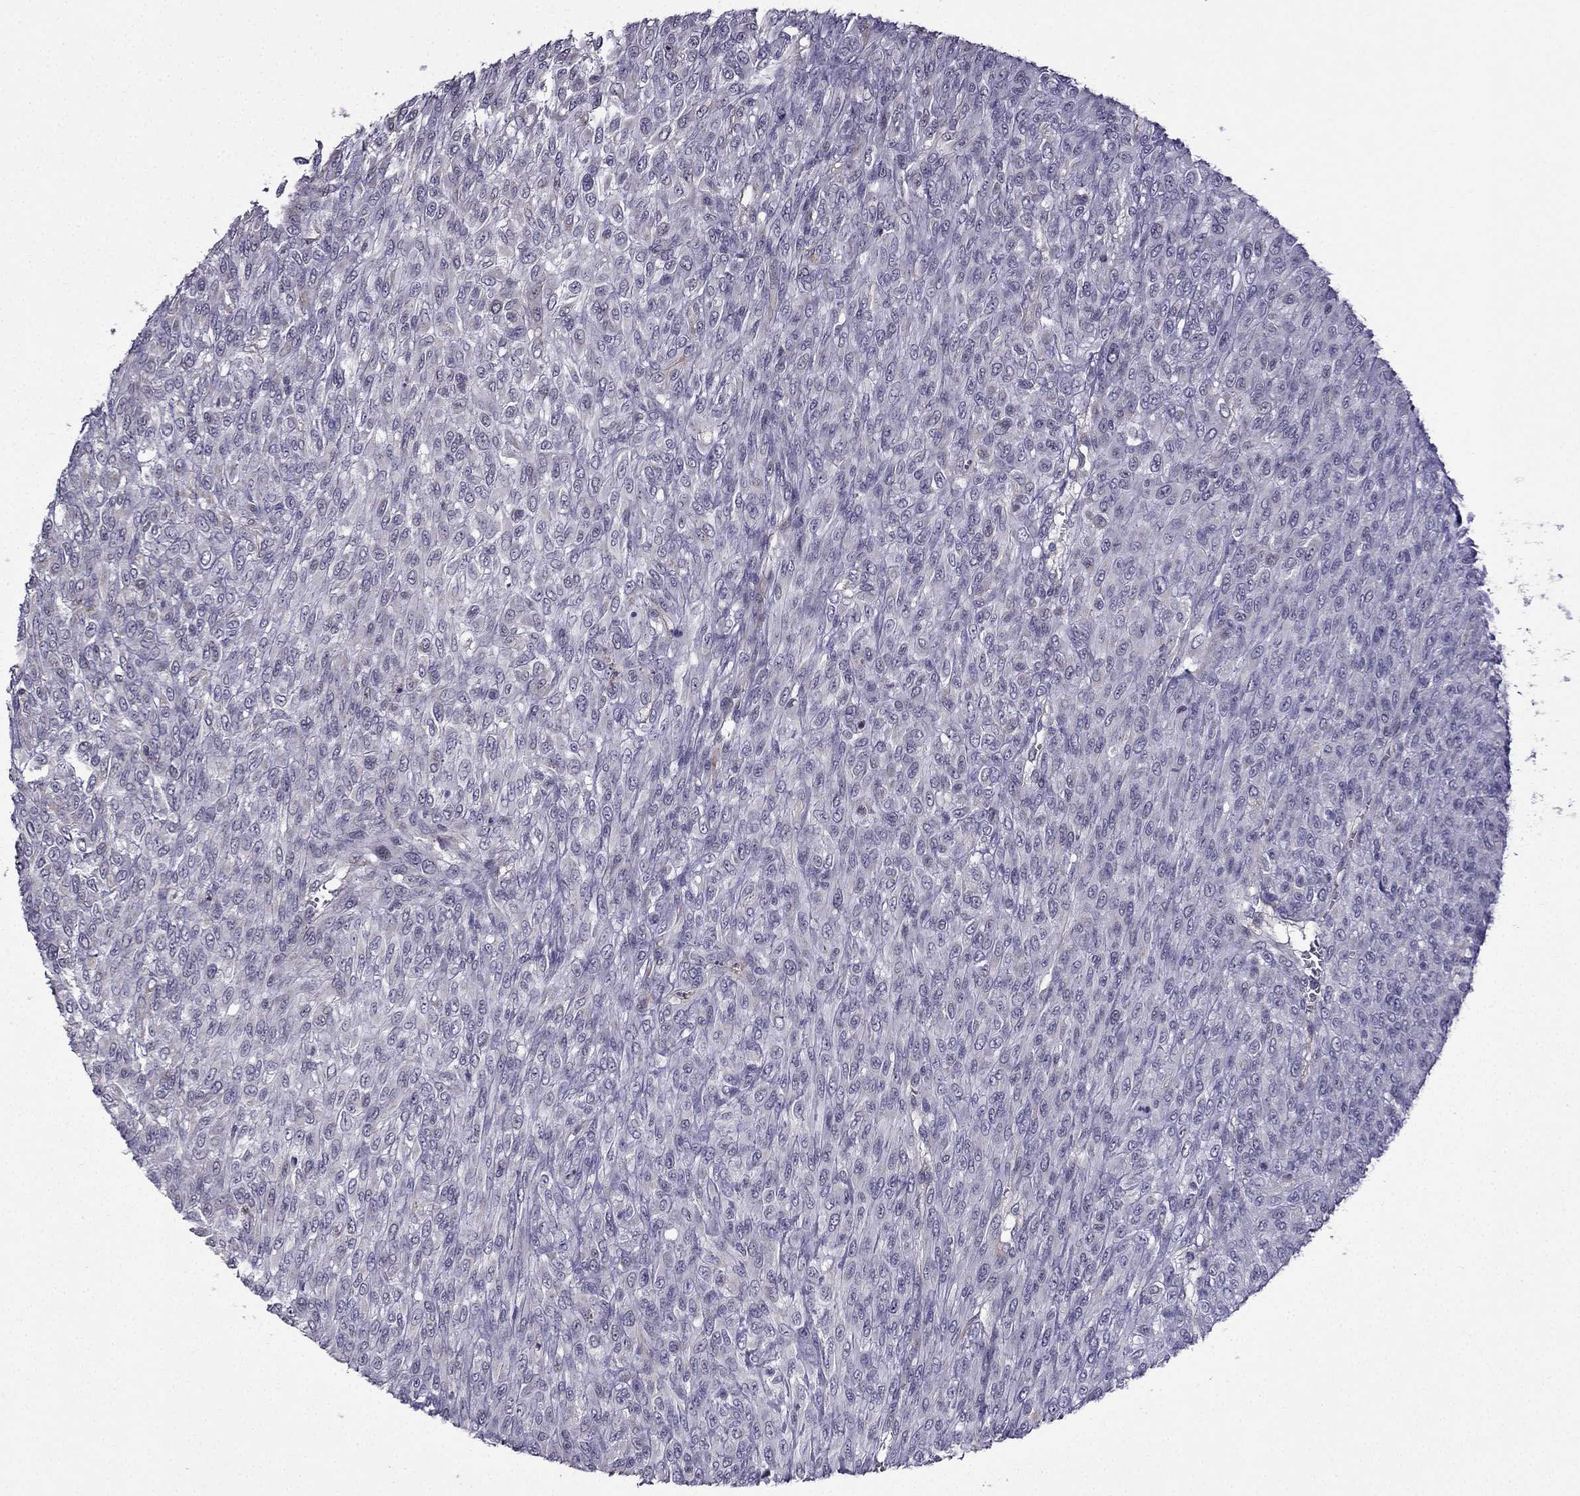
{"staining": {"intensity": "negative", "quantity": "none", "location": "none"}, "tissue": "renal cancer", "cell_type": "Tumor cells", "image_type": "cancer", "snomed": [{"axis": "morphology", "description": "Adenocarcinoma, NOS"}, {"axis": "topography", "description": "Kidney"}], "caption": "Tumor cells show no significant expression in renal cancer (adenocarcinoma).", "gene": "SLC6A2", "patient": {"sex": "male", "age": 58}}